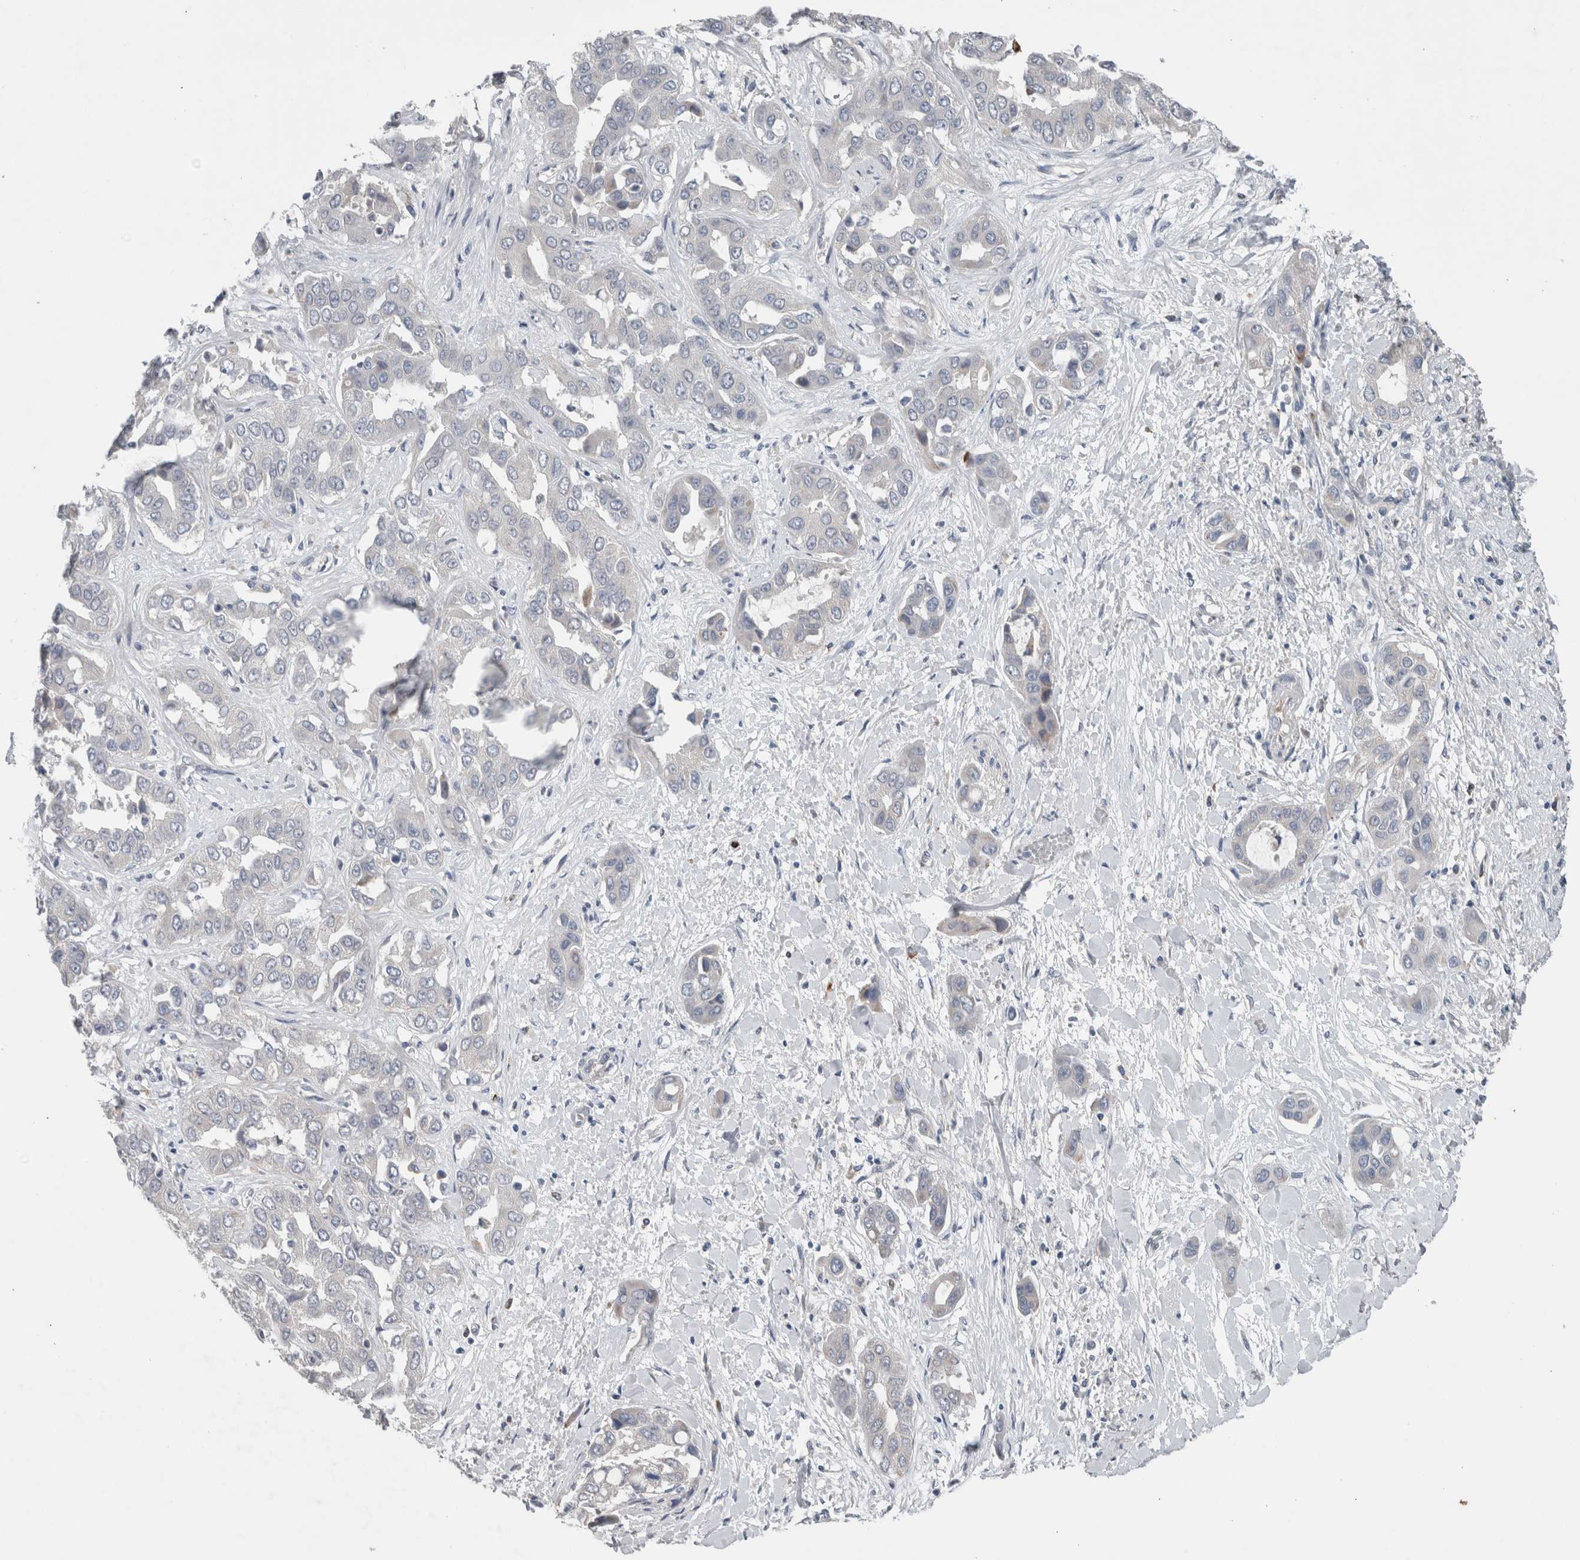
{"staining": {"intensity": "negative", "quantity": "none", "location": "none"}, "tissue": "liver cancer", "cell_type": "Tumor cells", "image_type": "cancer", "snomed": [{"axis": "morphology", "description": "Cholangiocarcinoma"}, {"axis": "topography", "description": "Liver"}], "caption": "DAB immunohistochemical staining of liver cholangiocarcinoma displays no significant expression in tumor cells.", "gene": "CRNN", "patient": {"sex": "female", "age": 52}}